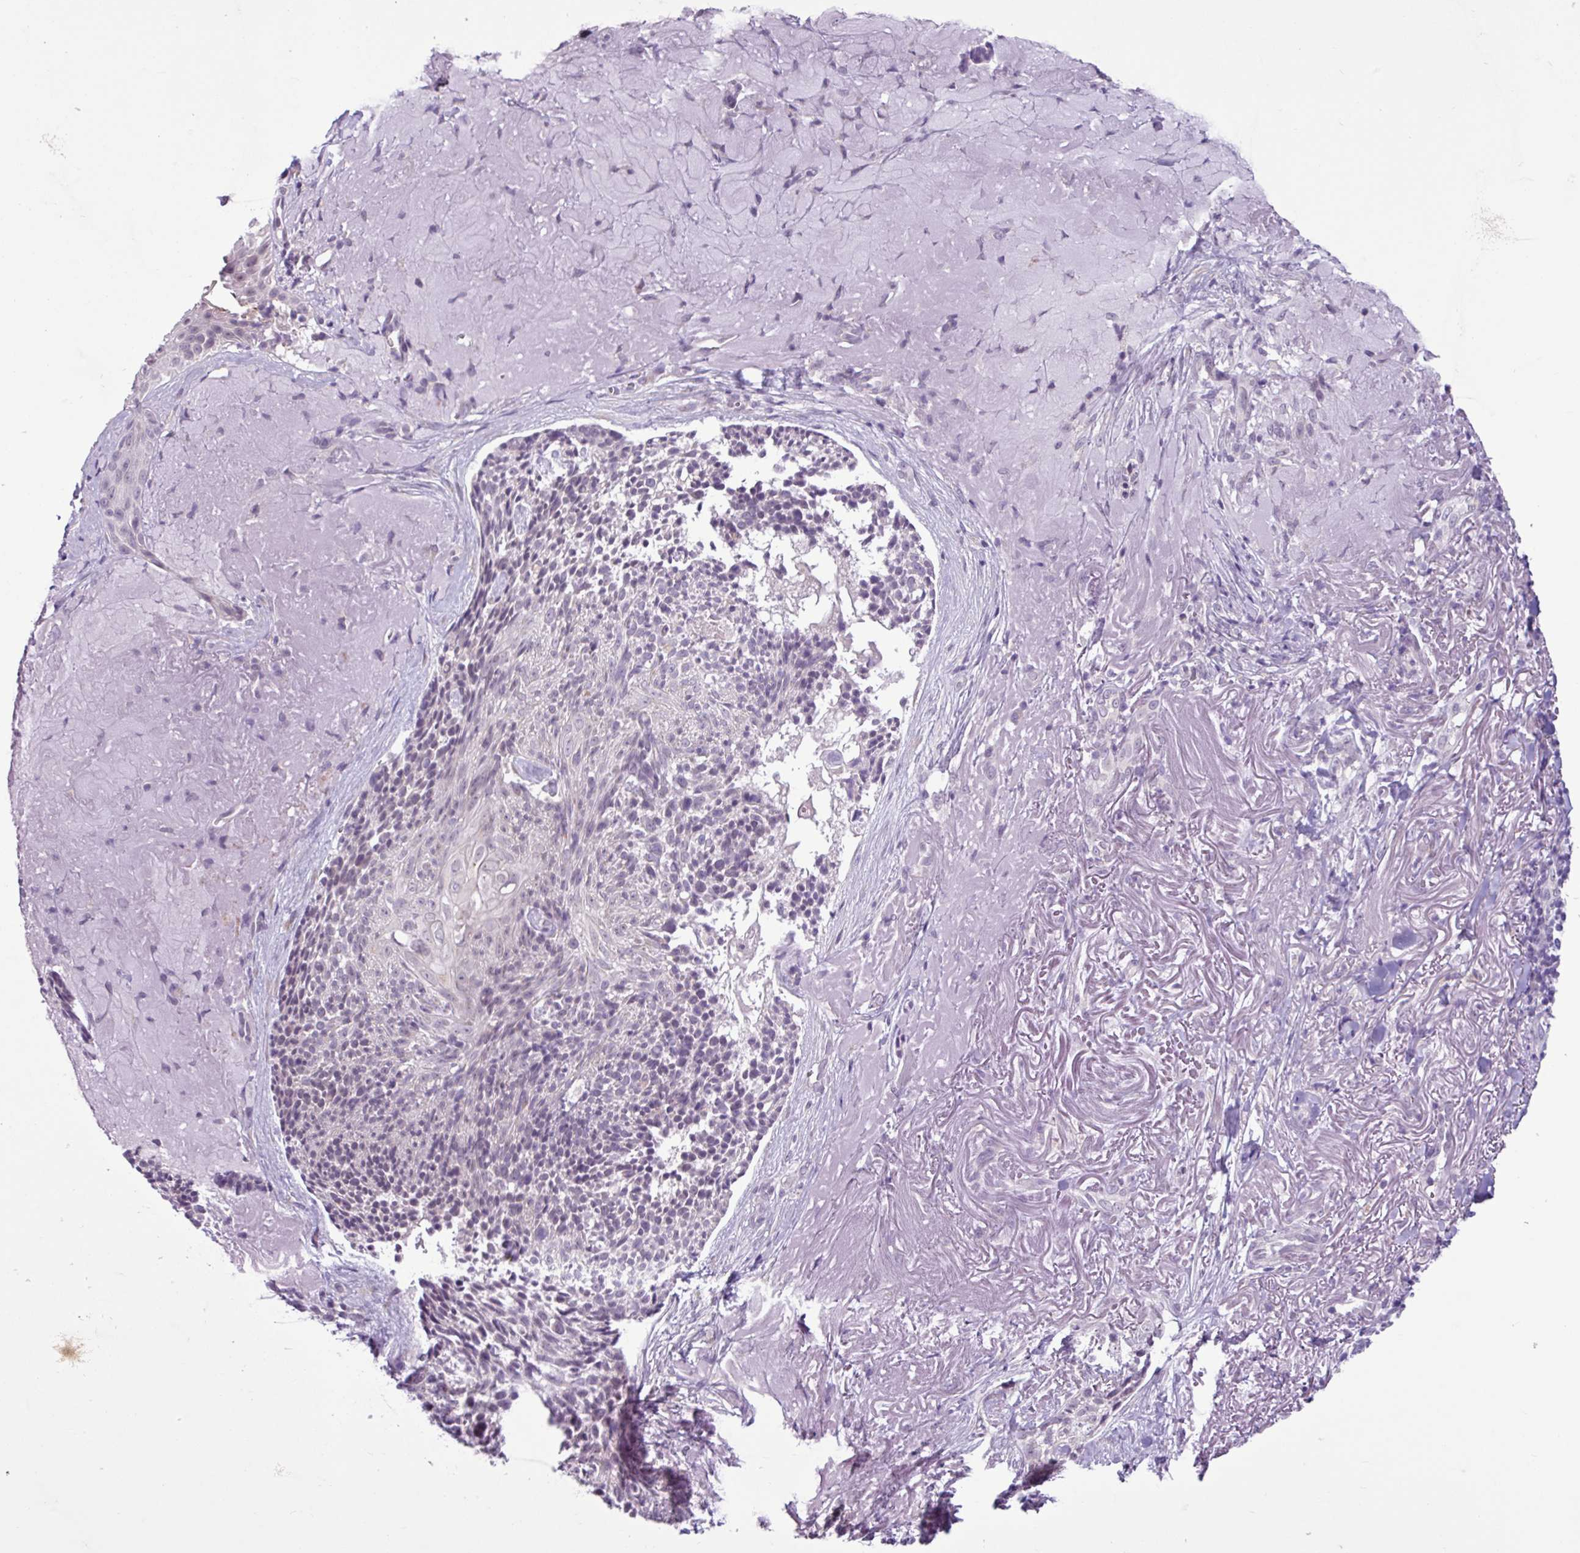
{"staining": {"intensity": "negative", "quantity": "none", "location": "none"}, "tissue": "skin cancer", "cell_type": "Tumor cells", "image_type": "cancer", "snomed": [{"axis": "morphology", "description": "Basal cell carcinoma"}, {"axis": "topography", "description": "Skin"}, {"axis": "topography", "description": "Skin of face"}], "caption": "A histopathology image of human skin cancer (basal cell carcinoma) is negative for staining in tumor cells. (DAB immunohistochemistry (IHC), high magnification).", "gene": "C9orf24", "patient": {"sex": "female", "age": 95}}